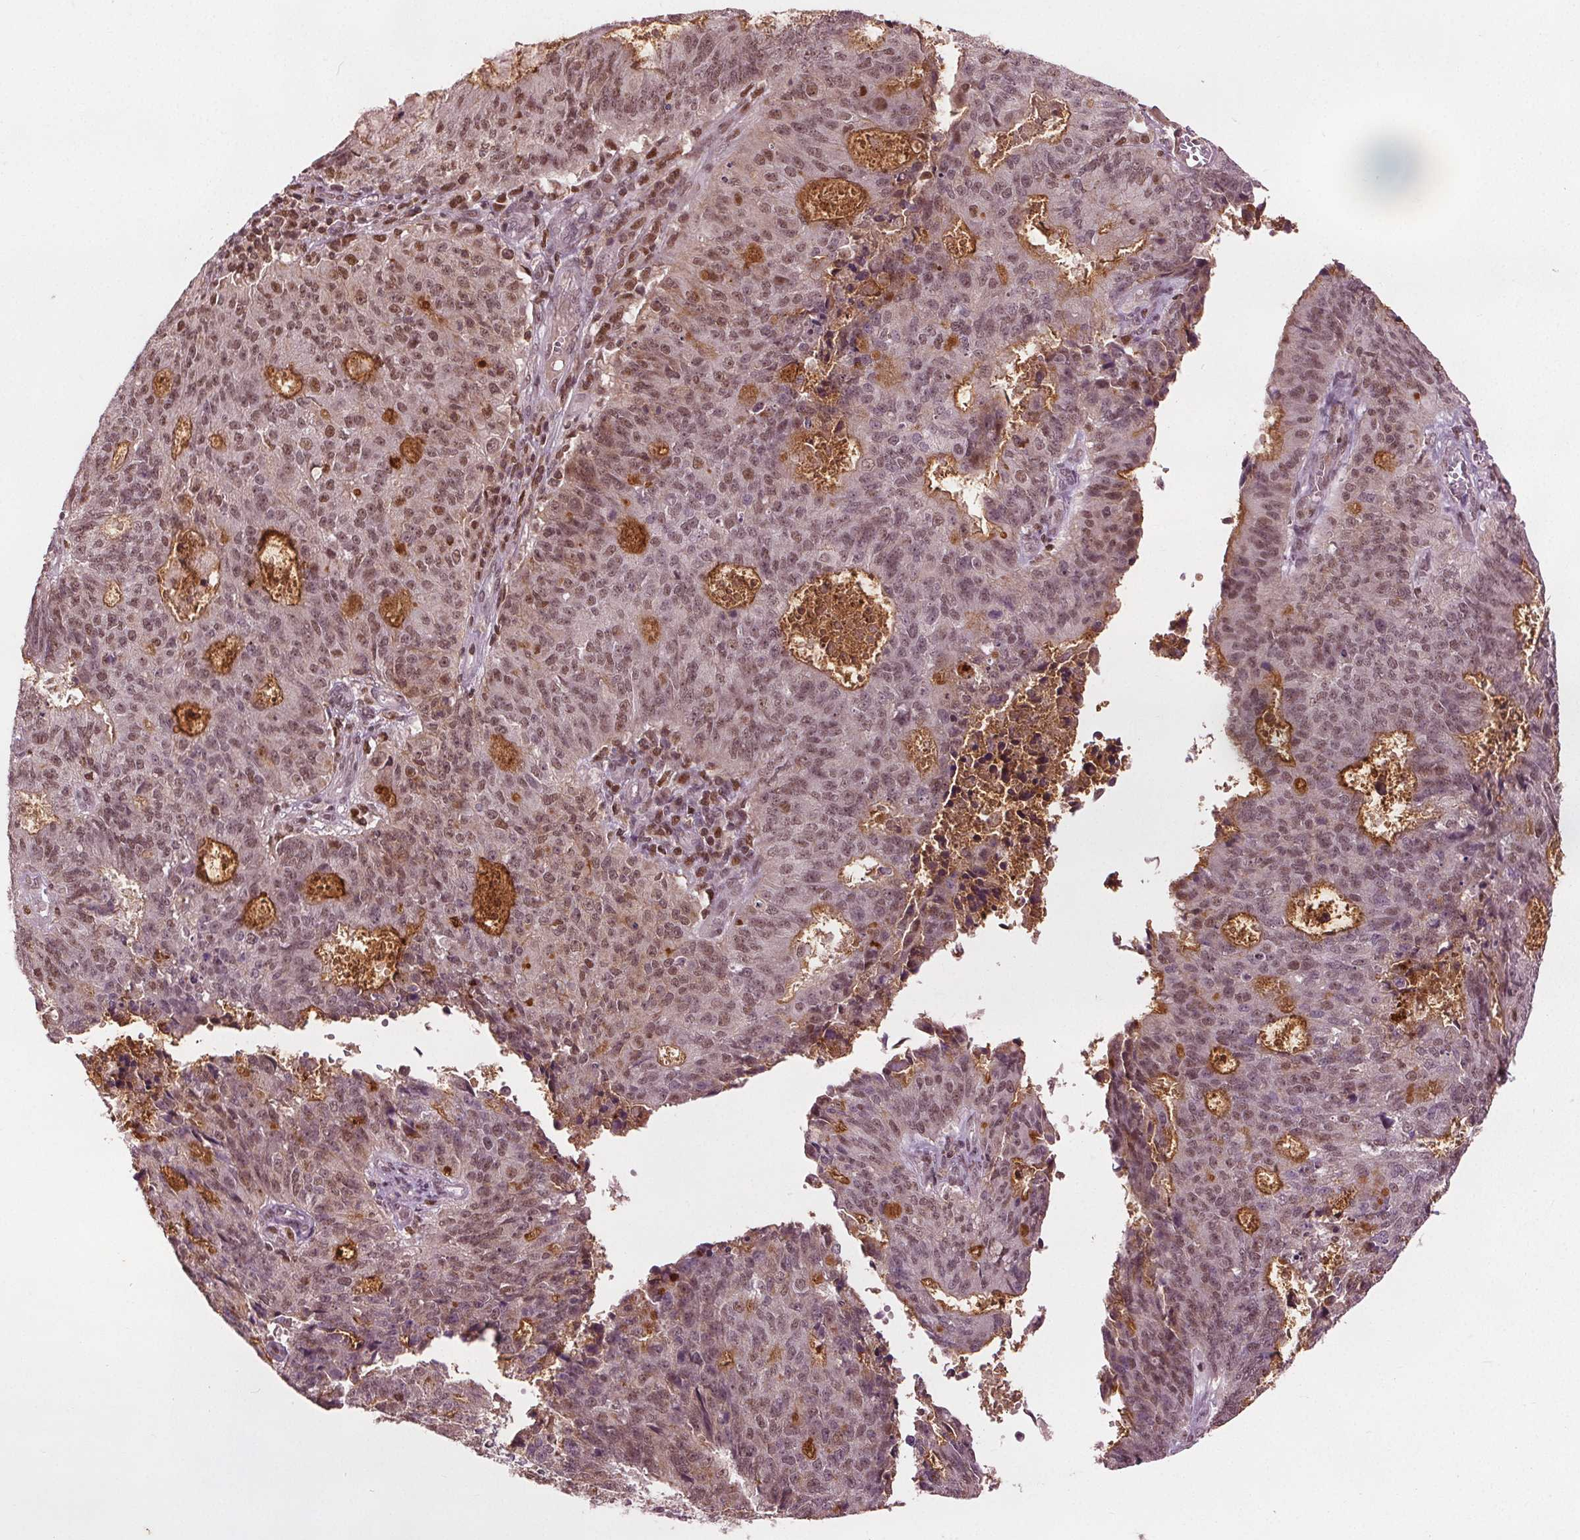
{"staining": {"intensity": "moderate", "quantity": "25%-75%", "location": "cytoplasmic/membranous,nuclear"}, "tissue": "endometrial cancer", "cell_type": "Tumor cells", "image_type": "cancer", "snomed": [{"axis": "morphology", "description": "Adenocarcinoma, NOS"}, {"axis": "topography", "description": "Endometrium"}], "caption": "A high-resolution photomicrograph shows IHC staining of endometrial adenocarcinoma, which exhibits moderate cytoplasmic/membranous and nuclear positivity in approximately 25%-75% of tumor cells.", "gene": "DDX11", "patient": {"sex": "female", "age": 82}}